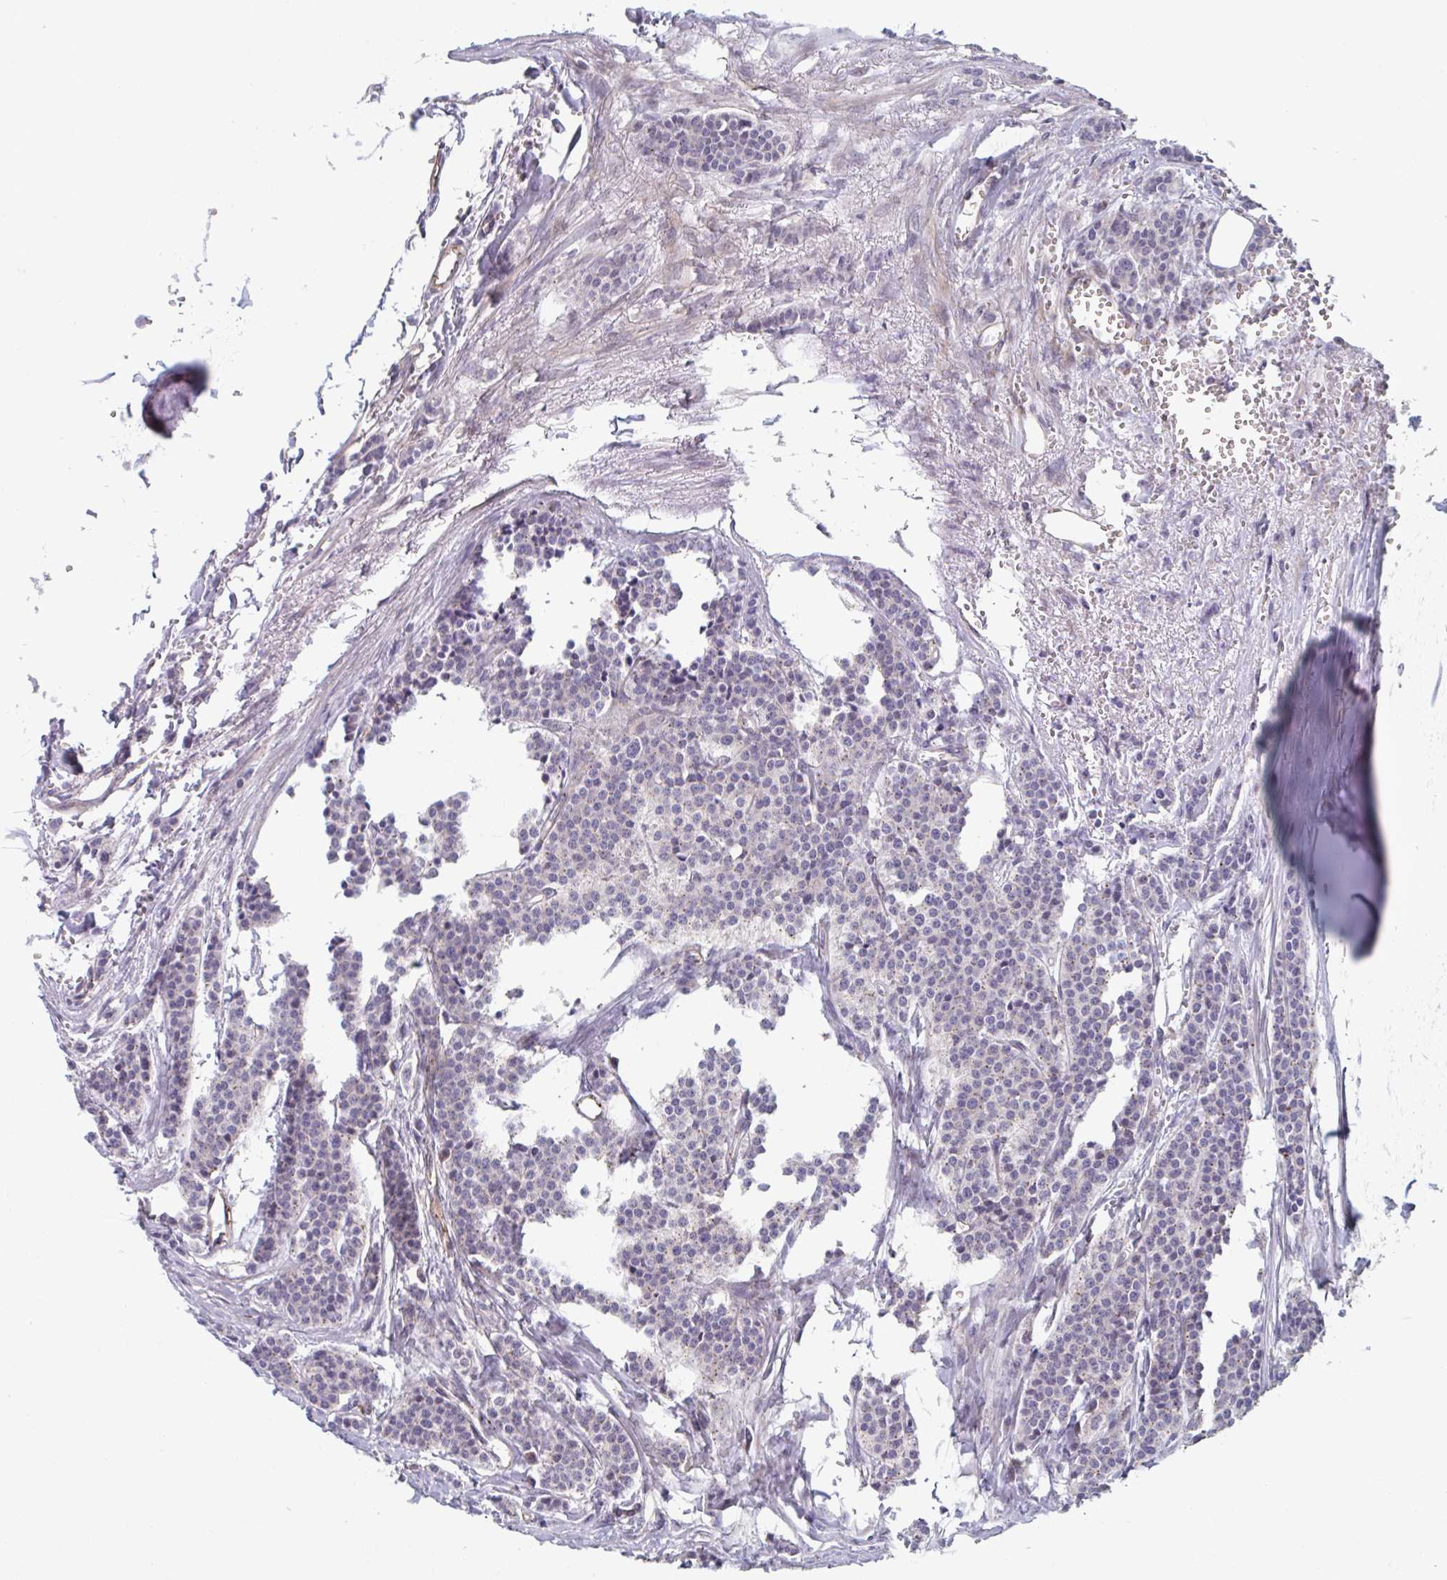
{"staining": {"intensity": "negative", "quantity": "none", "location": "none"}, "tissue": "carcinoid", "cell_type": "Tumor cells", "image_type": "cancer", "snomed": [{"axis": "morphology", "description": "Carcinoid, malignant, NOS"}, {"axis": "topography", "description": "Small intestine"}], "caption": "Photomicrograph shows no protein expression in tumor cells of carcinoid tissue.", "gene": "TNFSF10", "patient": {"sex": "male", "age": 63}}